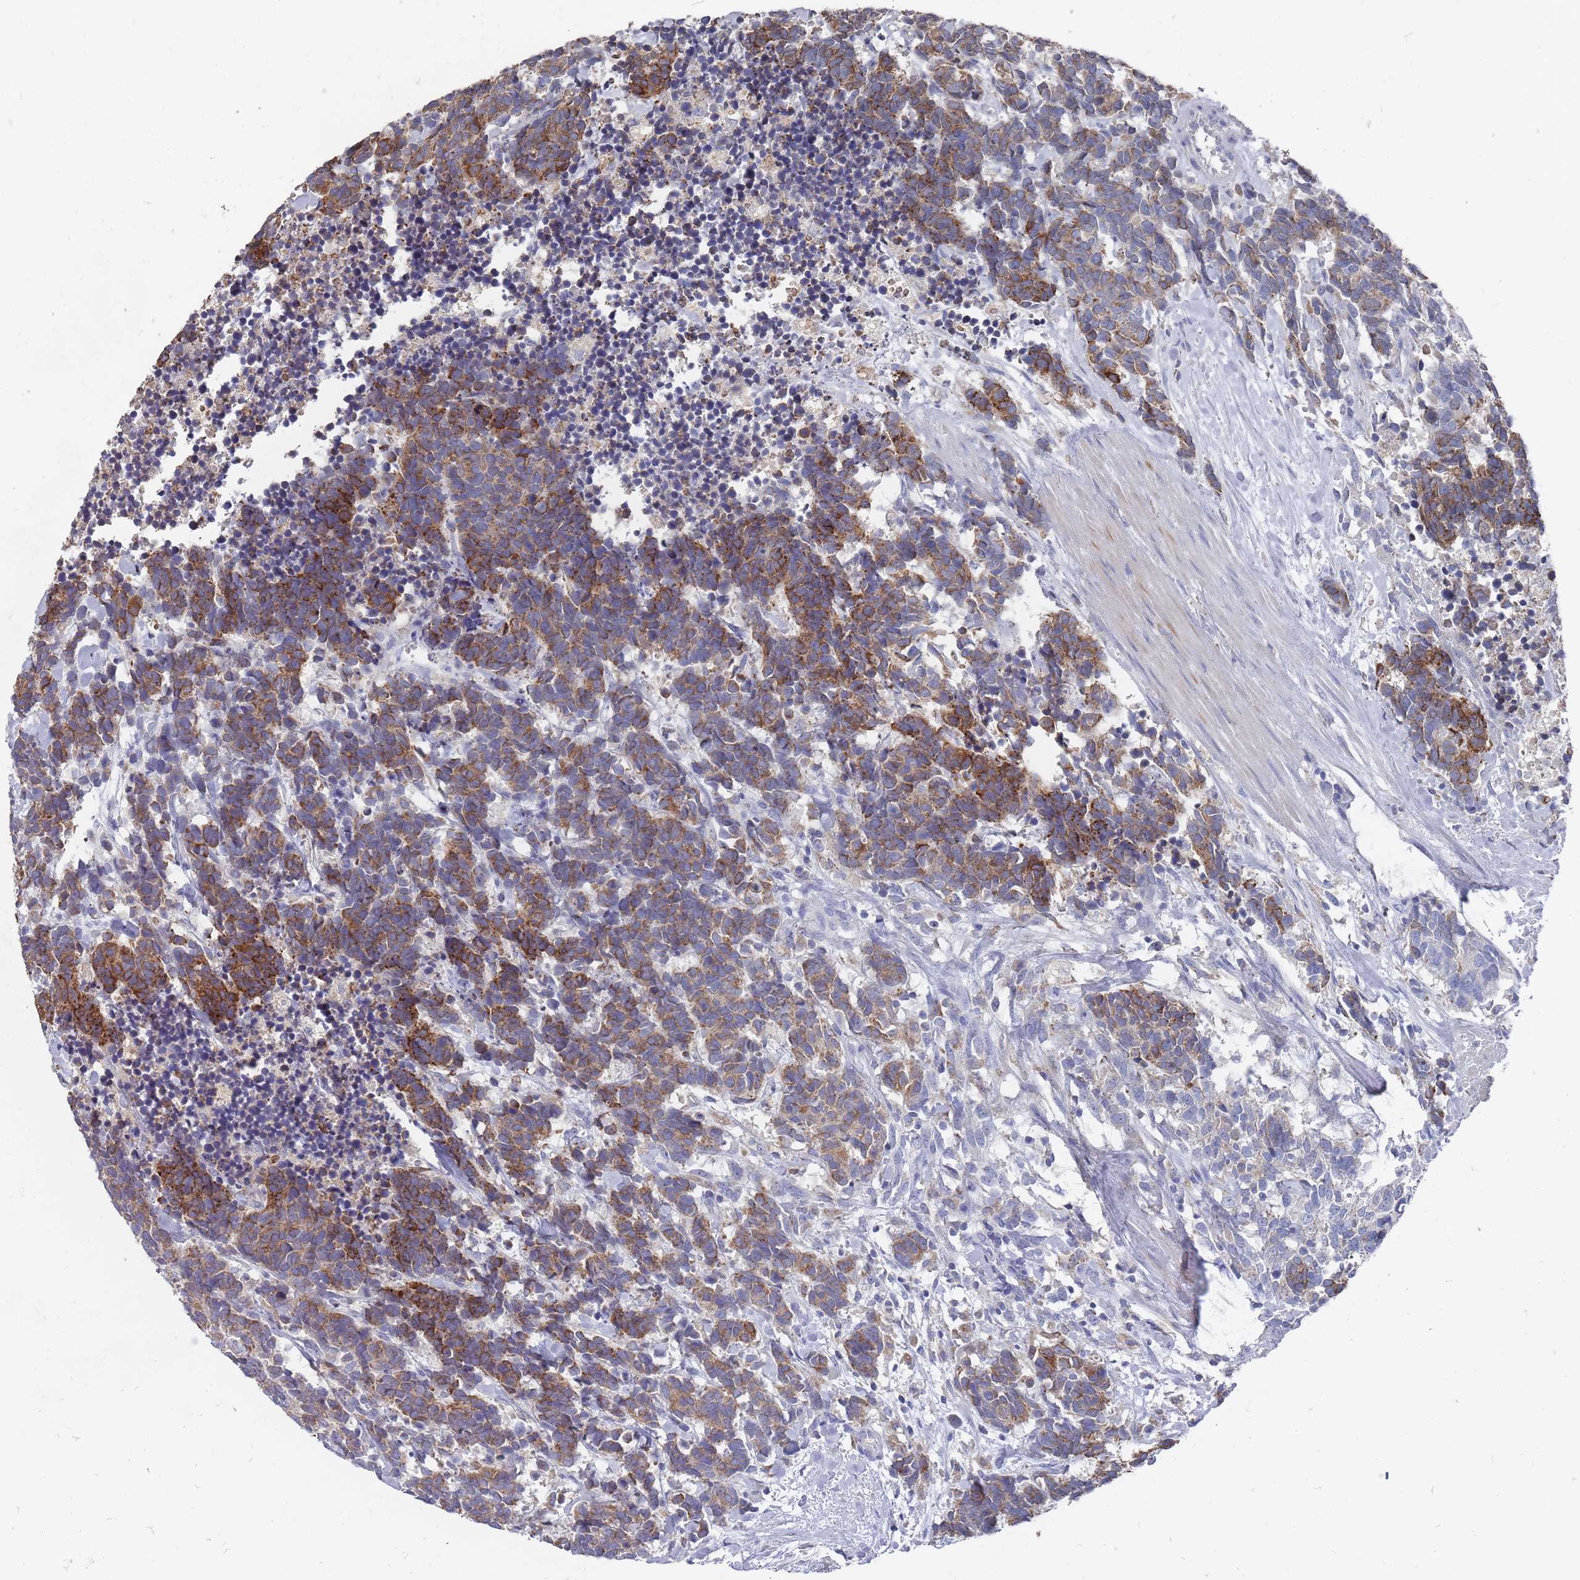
{"staining": {"intensity": "strong", "quantity": "25%-75%", "location": "cytoplasmic/membranous"}, "tissue": "carcinoid", "cell_type": "Tumor cells", "image_type": "cancer", "snomed": [{"axis": "morphology", "description": "Carcinoma, NOS"}, {"axis": "morphology", "description": "Carcinoid, malignant, NOS"}, {"axis": "topography", "description": "Prostate"}], "caption": "Immunohistochemical staining of human carcinoma exhibits strong cytoplasmic/membranous protein positivity in about 25%-75% of tumor cells. (DAB IHC with brightfield microscopy, high magnification).", "gene": "OTULINL", "patient": {"sex": "male", "age": 57}}